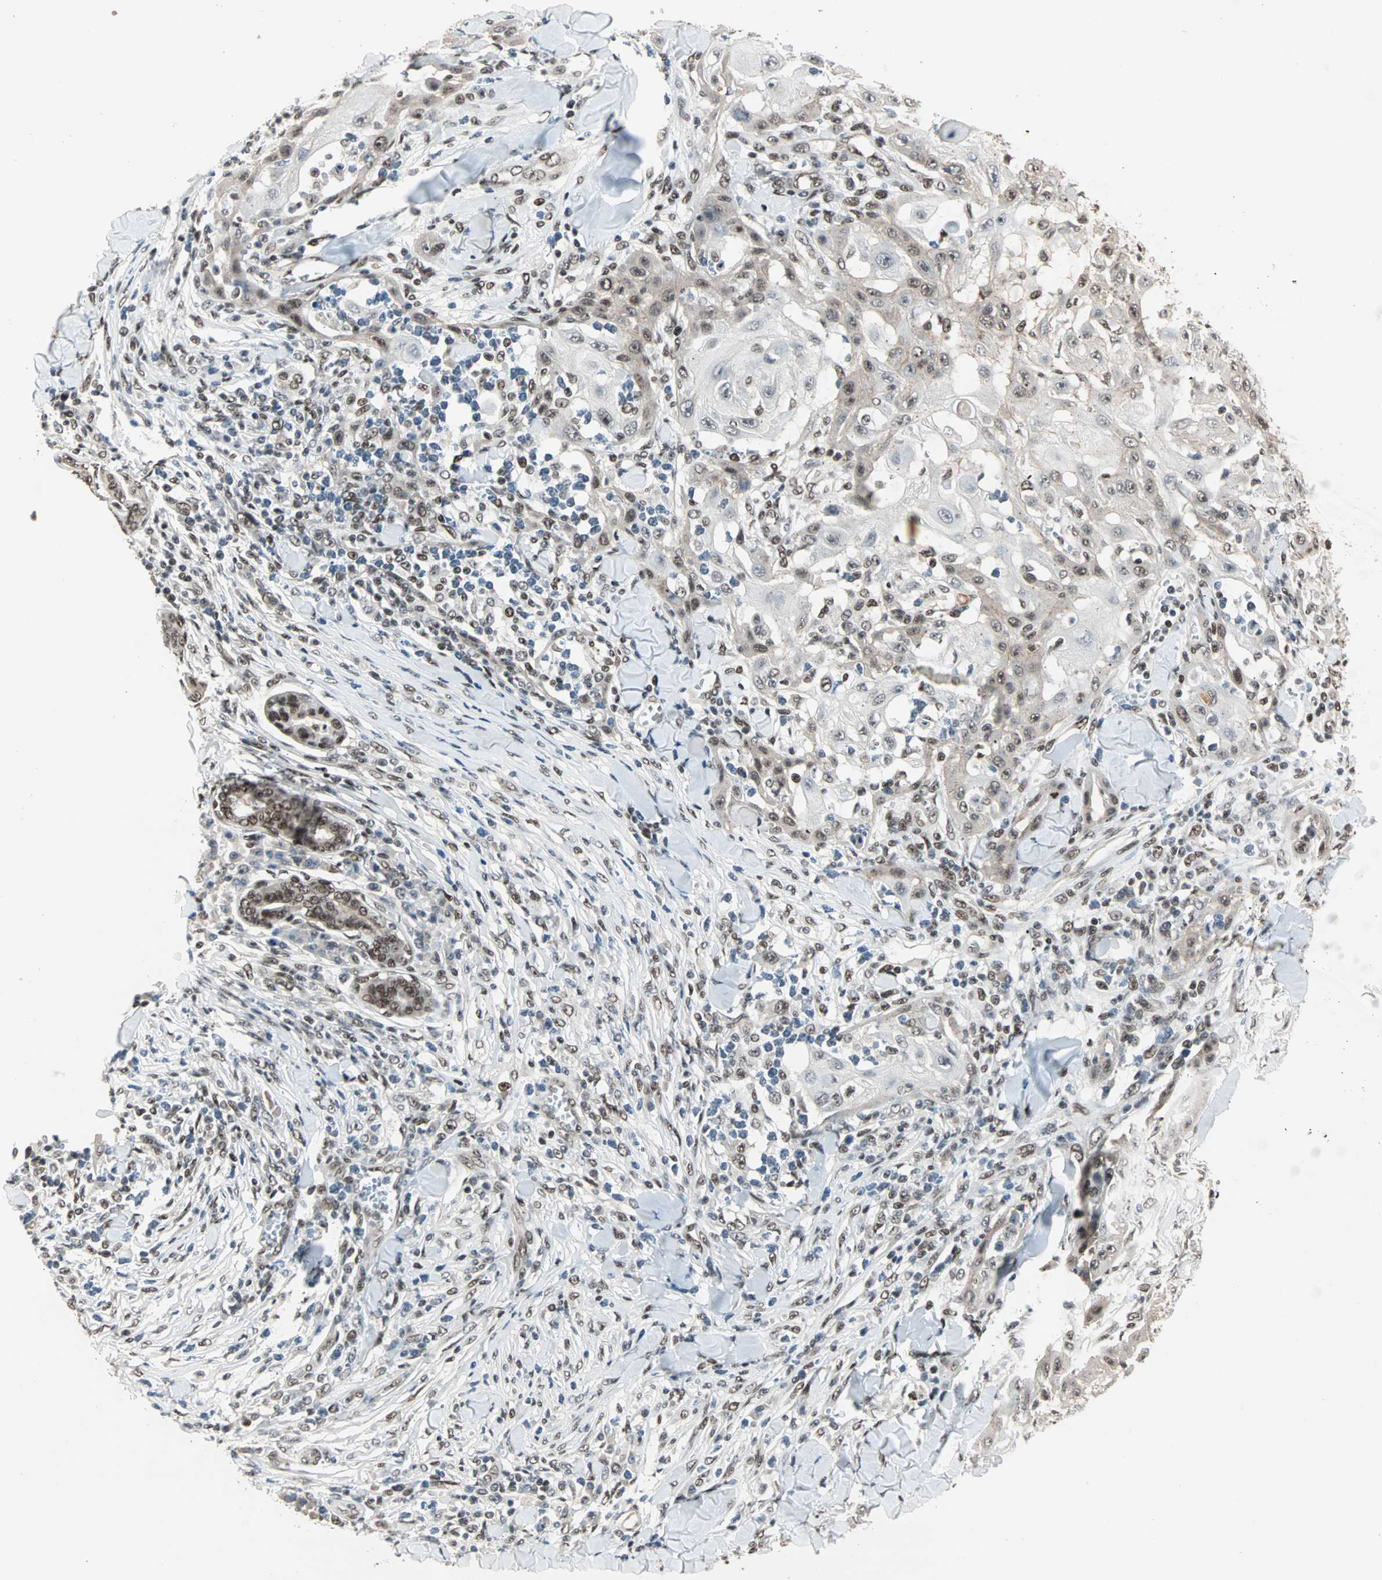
{"staining": {"intensity": "moderate", "quantity": ">75%", "location": "nuclear"}, "tissue": "skin cancer", "cell_type": "Tumor cells", "image_type": "cancer", "snomed": [{"axis": "morphology", "description": "Squamous cell carcinoma, NOS"}, {"axis": "topography", "description": "Skin"}], "caption": "About >75% of tumor cells in human skin cancer show moderate nuclear protein positivity as visualized by brown immunohistochemical staining.", "gene": "BLM", "patient": {"sex": "male", "age": 24}}